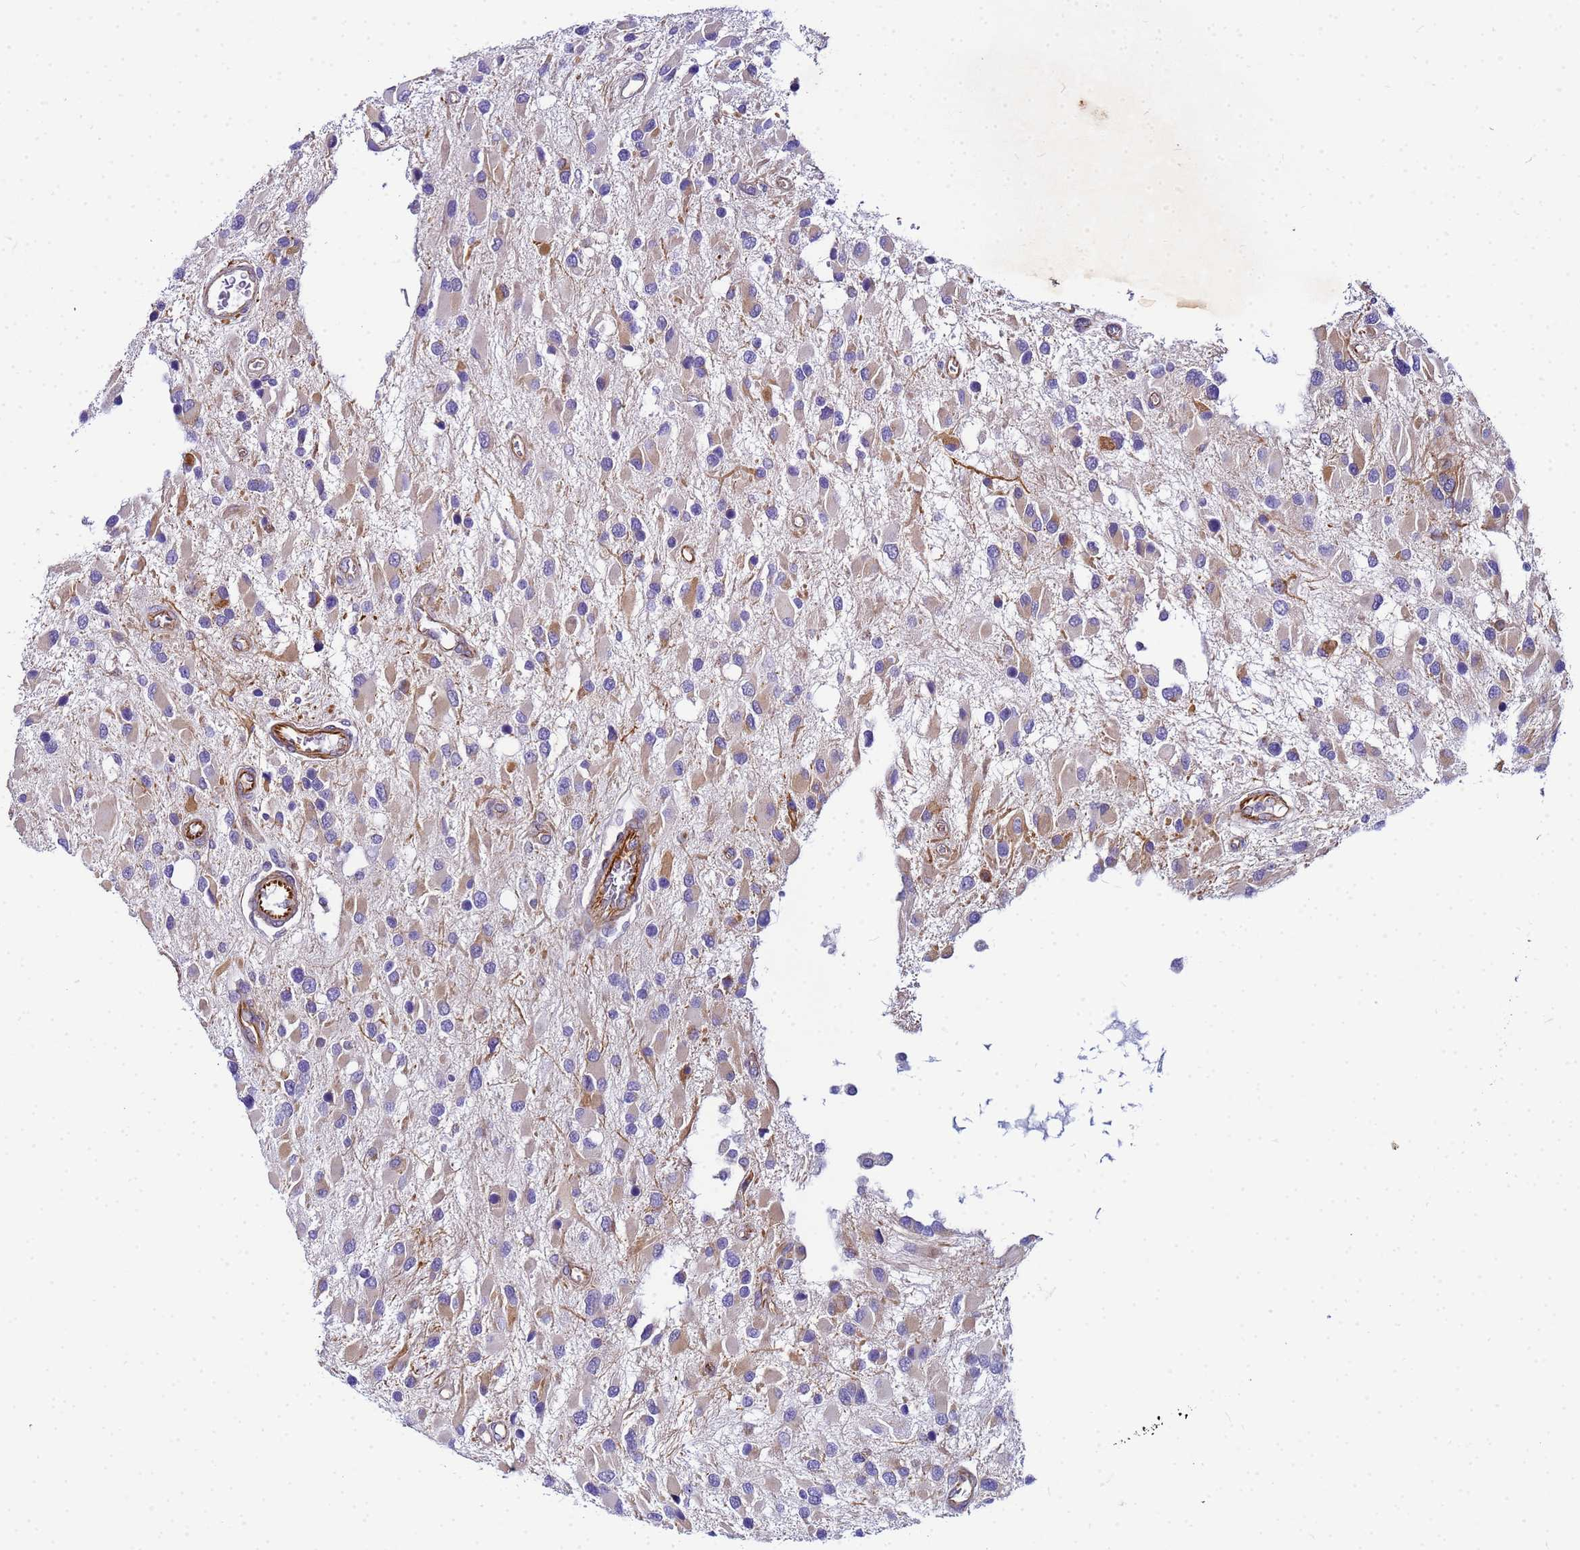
{"staining": {"intensity": "moderate", "quantity": "<25%", "location": "cytoplasmic/membranous"}, "tissue": "glioma", "cell_type": "Tumor cells", "image_type": "cancer", "snomed": [{"axis": "morphology", "description": "Glioma, malignant, High grade"}, {"axis": "topography", "description": "Brain"}], "caption": "Immunohistochemistry (IHC) (DAB) staining of human glioma shows moderate cytoplasmic/membranous protein staining in about <25% of tumor cells.", "gene": "UBXN2B", "patient": {"sex": "male", "age": 53}}